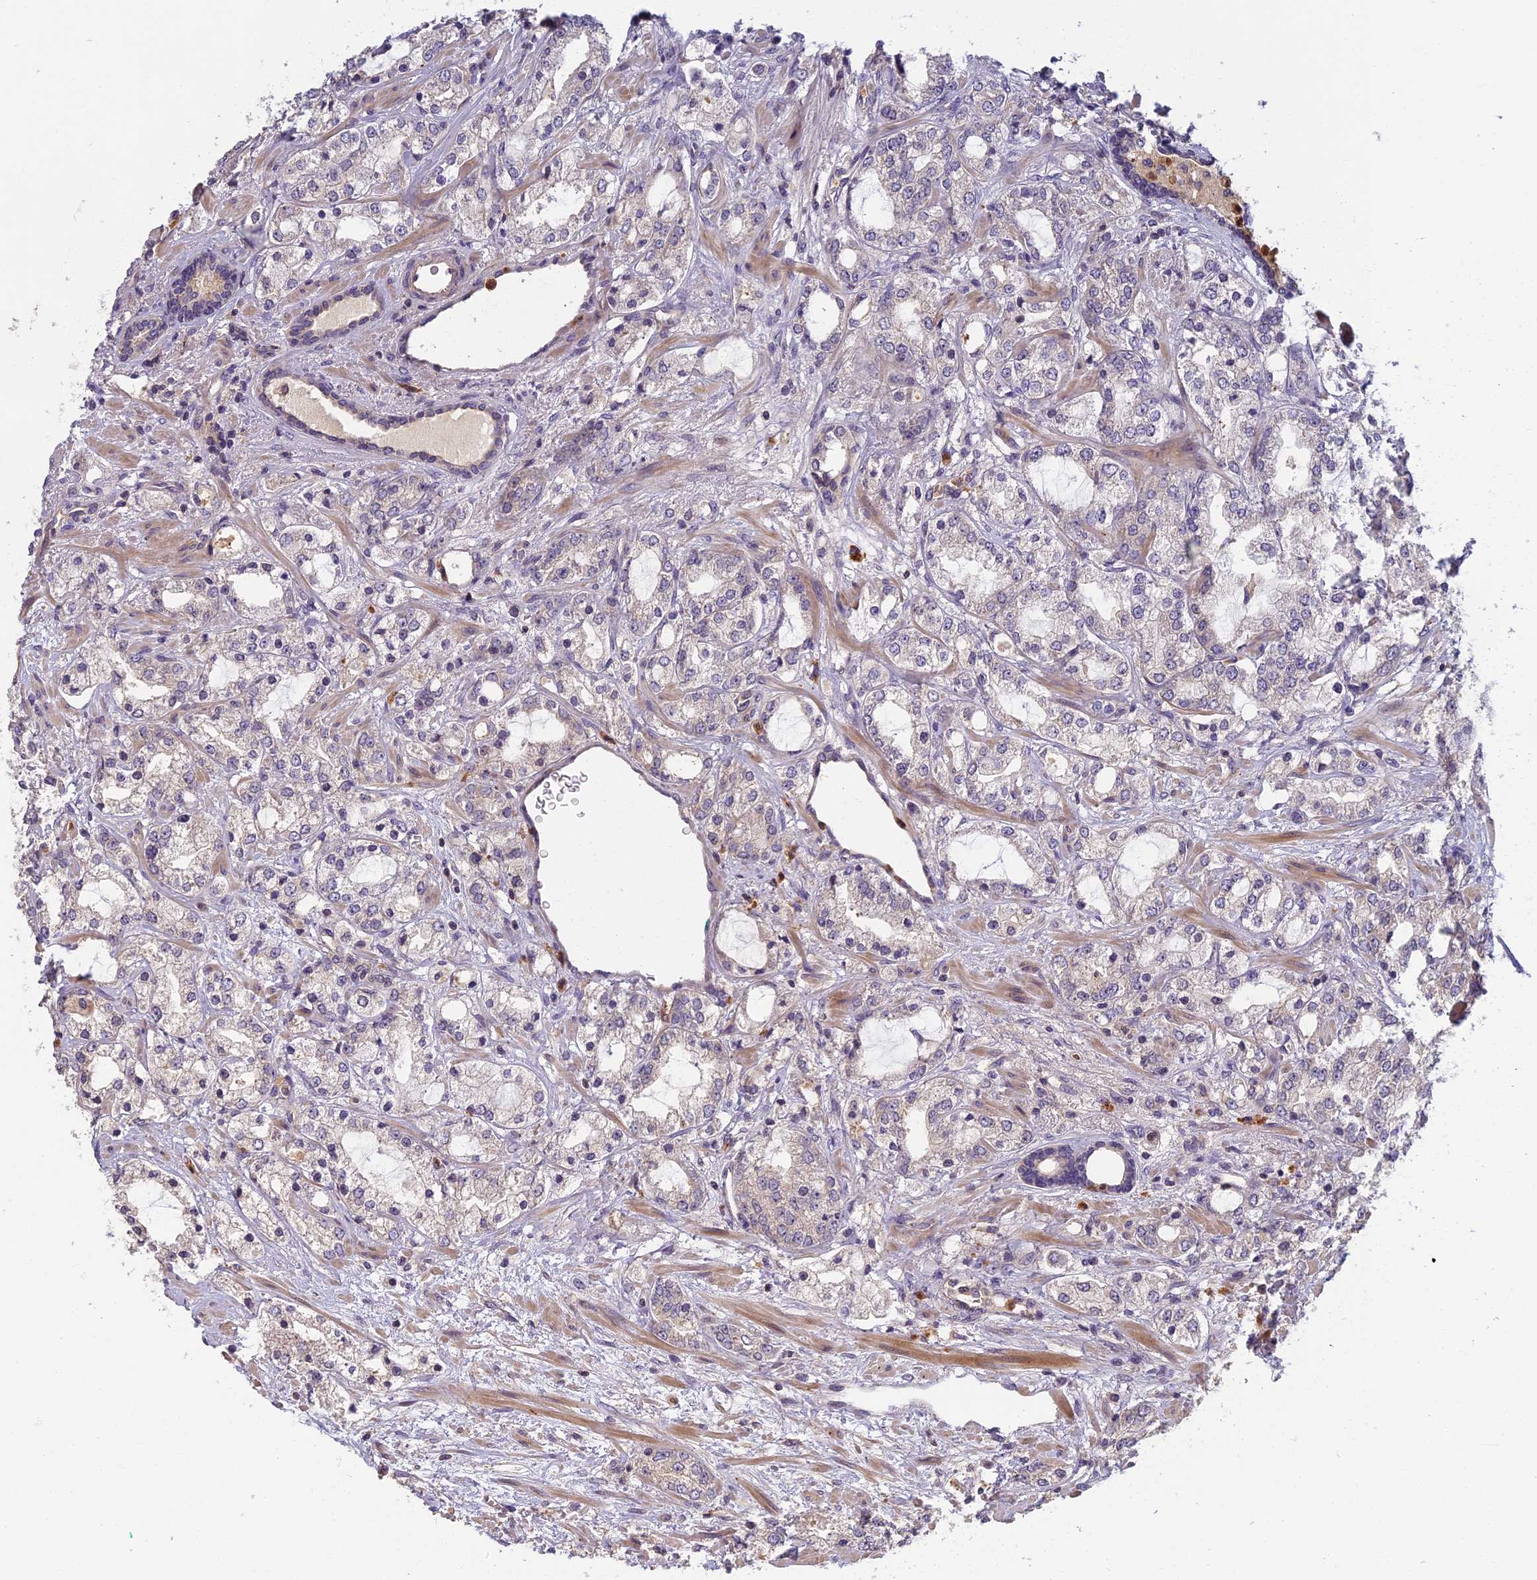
{"staining": {"intensity": "negative", "quantity": "none", "location": "none"}, "tissue": "prostate cancer", "cell_type": "Tumor cells", "image_type": "cancer", "snomed": [{"axis": "morphology", "description": "Adenocarcinoma, High grade"}, {"axis": "topography", "description": "Prostate"}], "caption": "This is a photomicrograph of immunohistochemistry (IHC) staining of prostate cancer (high-grade adenocarcinoma), which shows no expression in tumor cells. The staining is performed using DAB brown chromogen with nuclei counter-stained in using hematoxylin.", "gene": "AP4E1", "patient": {"sex": "male", "age": 64}}